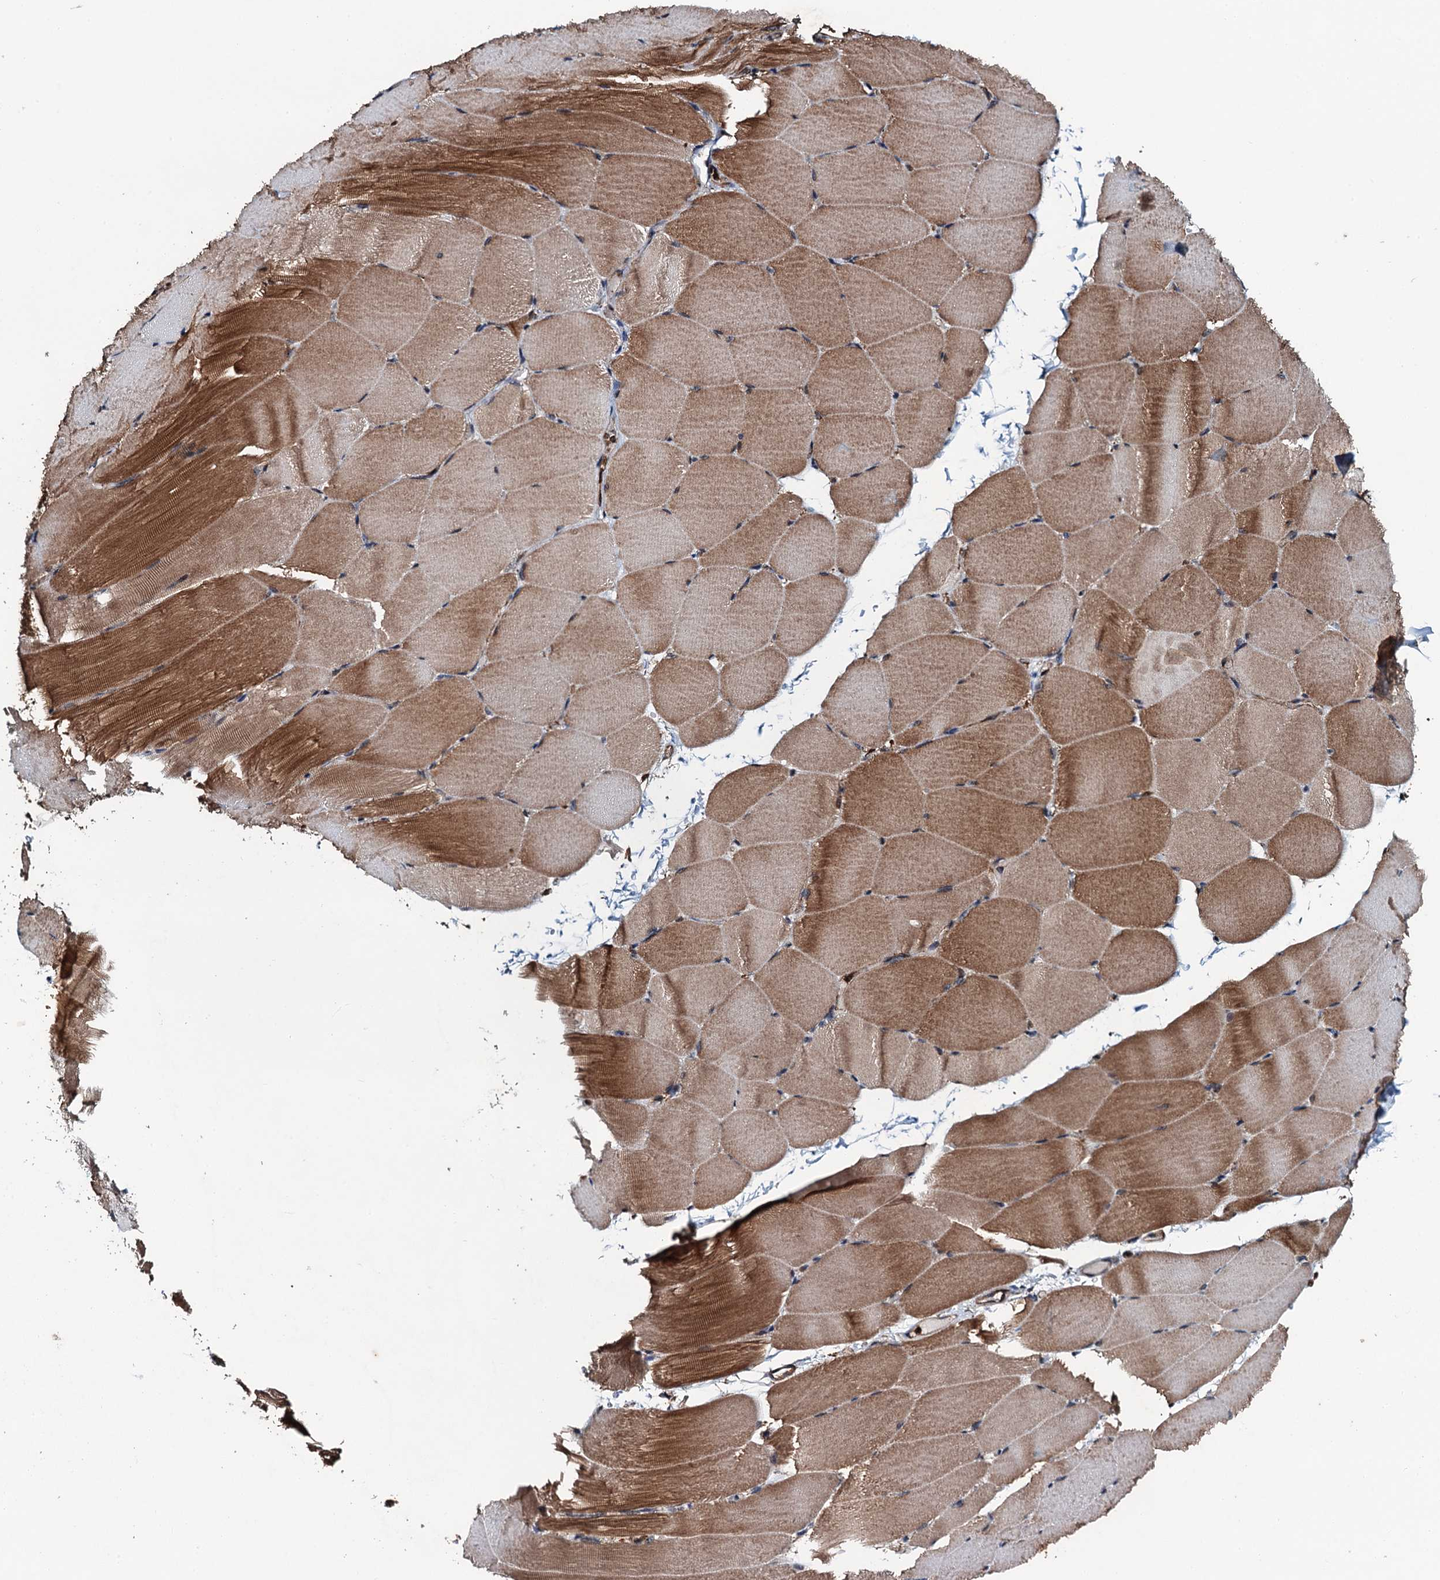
{"staining": {"intensity": "moderate", "quantity": ">75%", "location": "cytoplasmic/membranous"}, "tissue": "skeletal muscle", "cell_type": "Myocytes", "image_type": "normal", "snomed": [{"axis": "morphology", "description": "Normal tissue, NOS"}, {"axis": "topography", "description": "Skeletal muscle"}, {"axis": "topography", "description": "Parathyroid gland"}], "caption": "Immunohistochemistry of benign human skeletal muscle exhibits medium levels of moderate cytoplasmic/membranous positivity in approximately >75% of myocytes.", "gene": "WHAMM", "patient": {"sex": "female", "age": 37}}